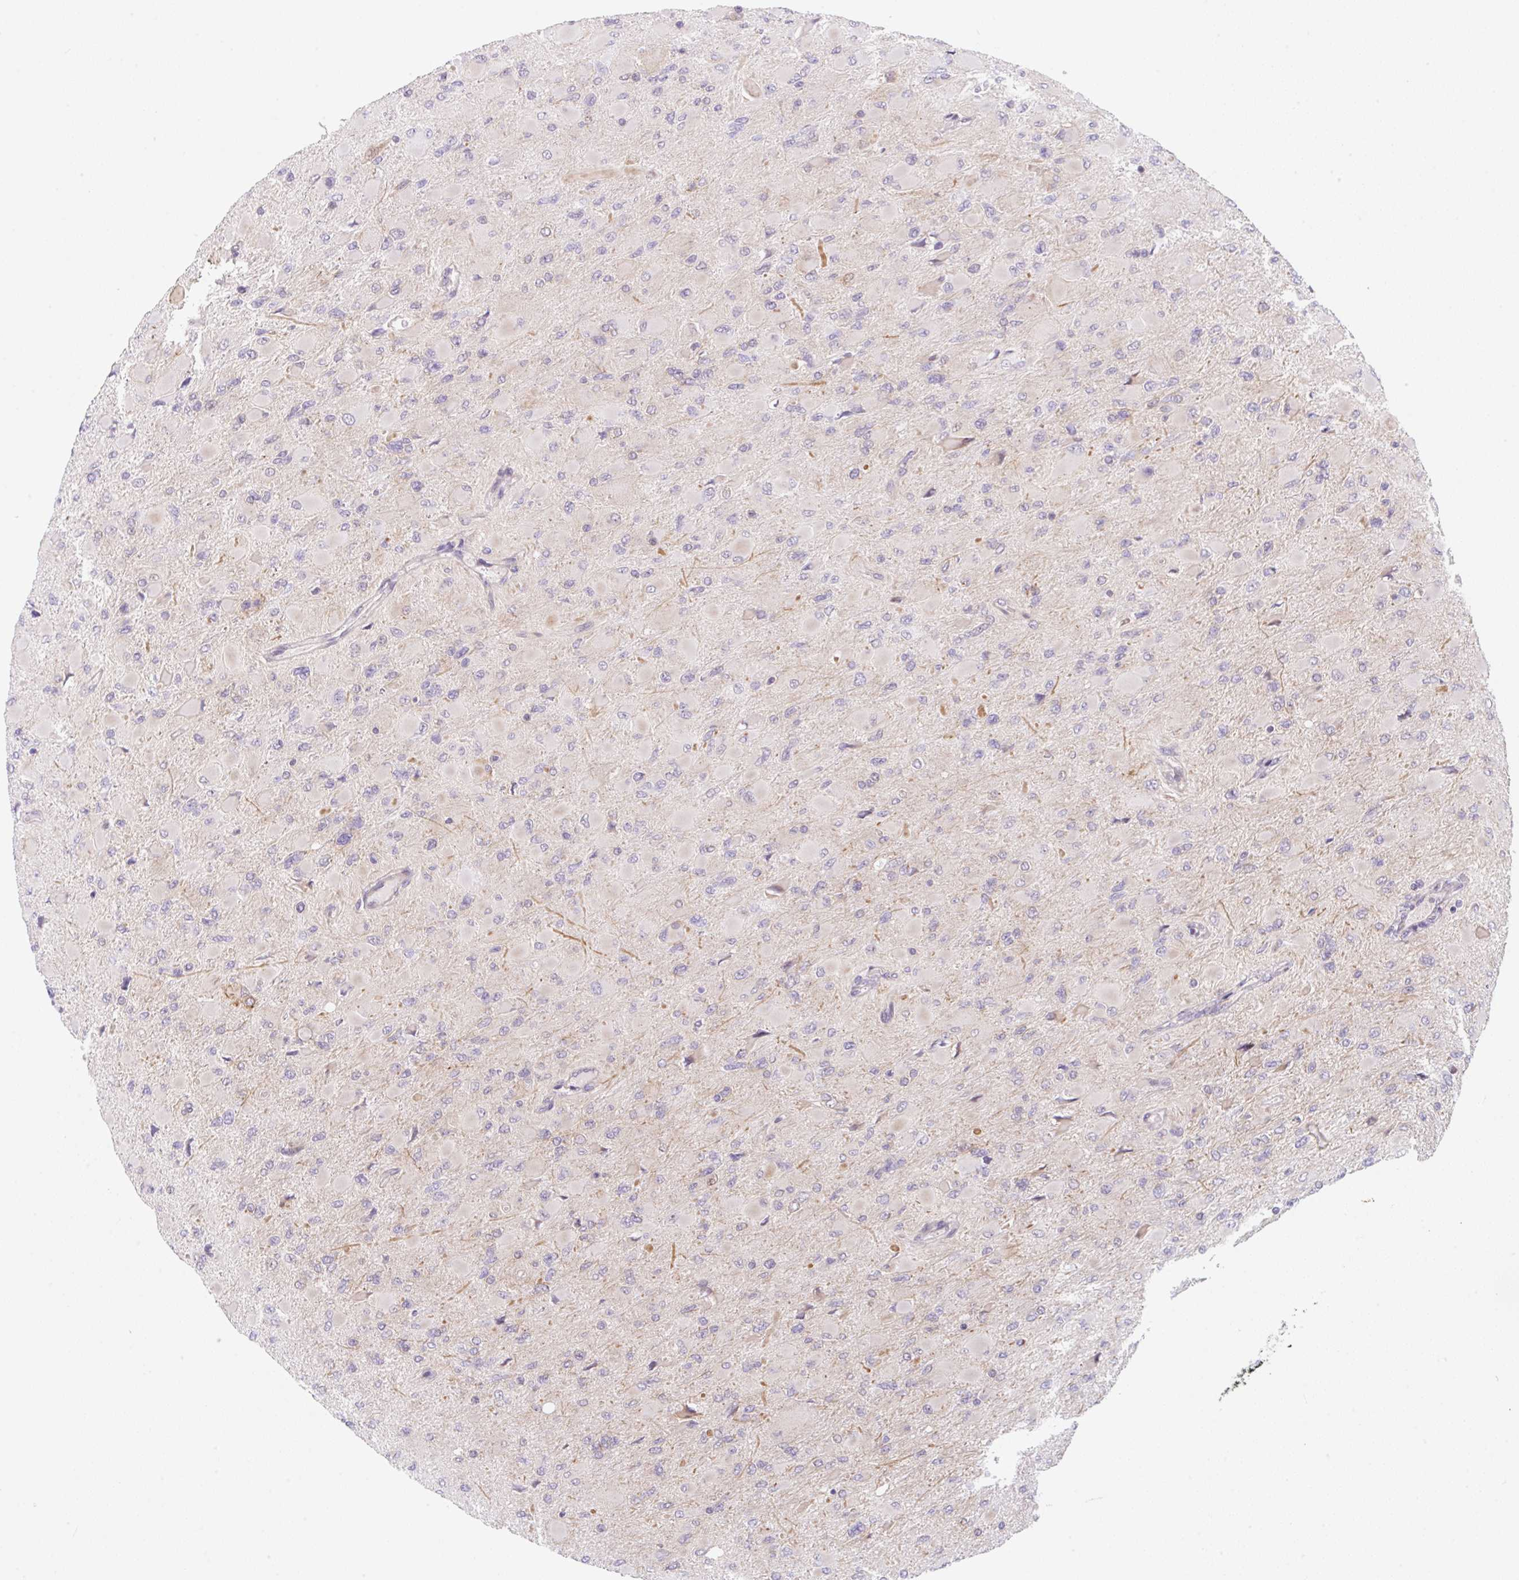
{"staining": {"intensity": "negative", "quantity": "none", "location": "none"}, "tissue": "glioma", "cell_type": "Tumor cells", "image_type": "cancer", "snomed": [{"axis": "morphology", "description": "Glioma, malignant, High grade"}, {"axis": "topography", "description": "Cerebral cortex"}], "caption": "Immunohistochemistry (IHC) photomicrograph of glioma stained for a protein (brown), which demonstrates no positivity in tumor cells.", "gene": "TBPL2", "patient": {"sex": "female", "age": 36}}